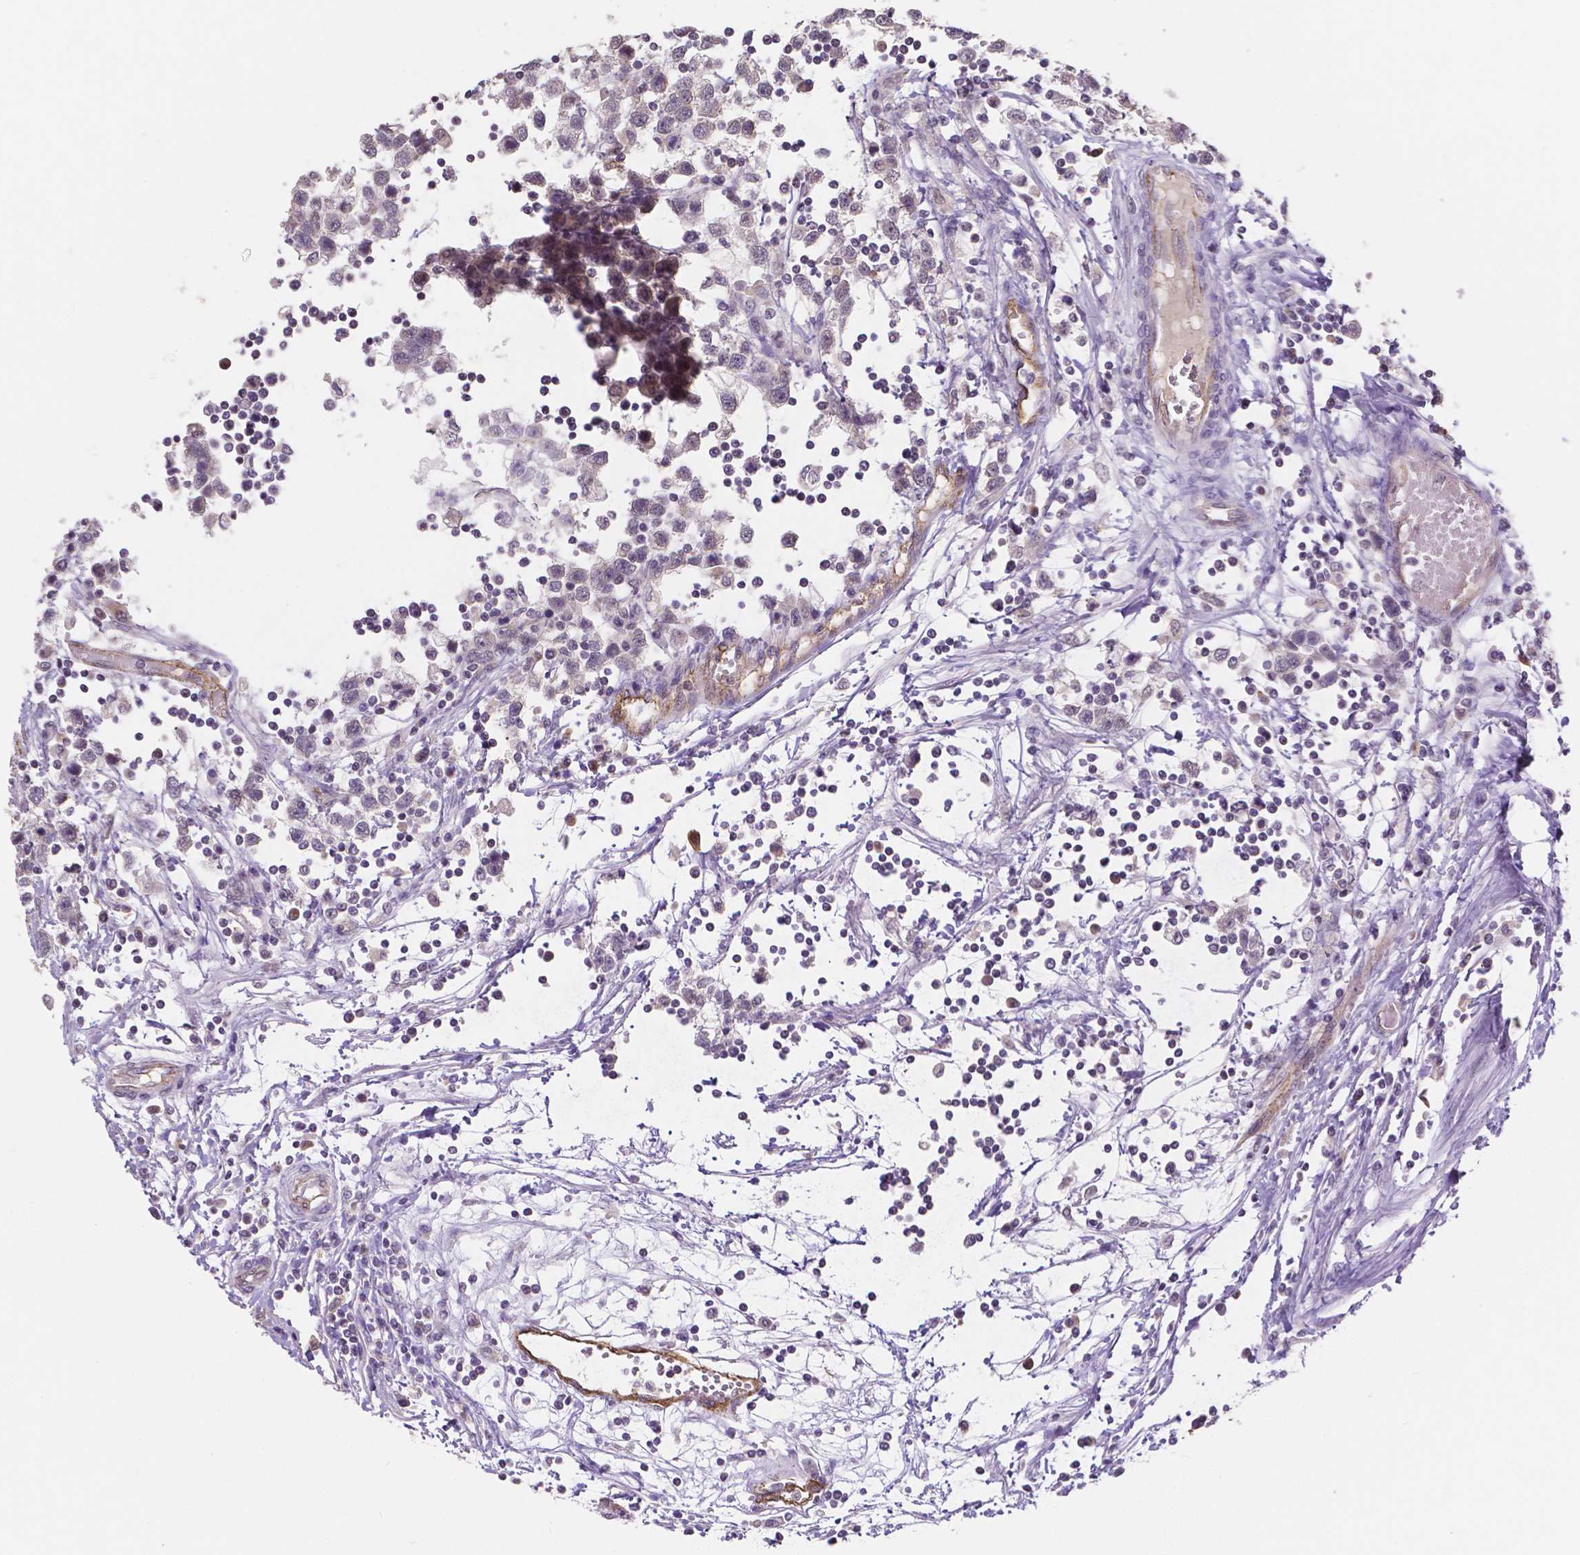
{"staining": {"intensity": "negative", "quantity": "none", "location": "none"}, "tissue": "testis cancer", "cell_type": "Tumor cells", "image_type": "cancer", "snomed": [{"axis": "morphology", "description": "Seminoma, NOS"}, {"axis": "topography", "description": "Testis"}], "caption": "IHC of seminoma (testis) reveals no staining in tumor cells.", "gene": "ELAVL2", "patient": {"sex": "male", "age": 34}}